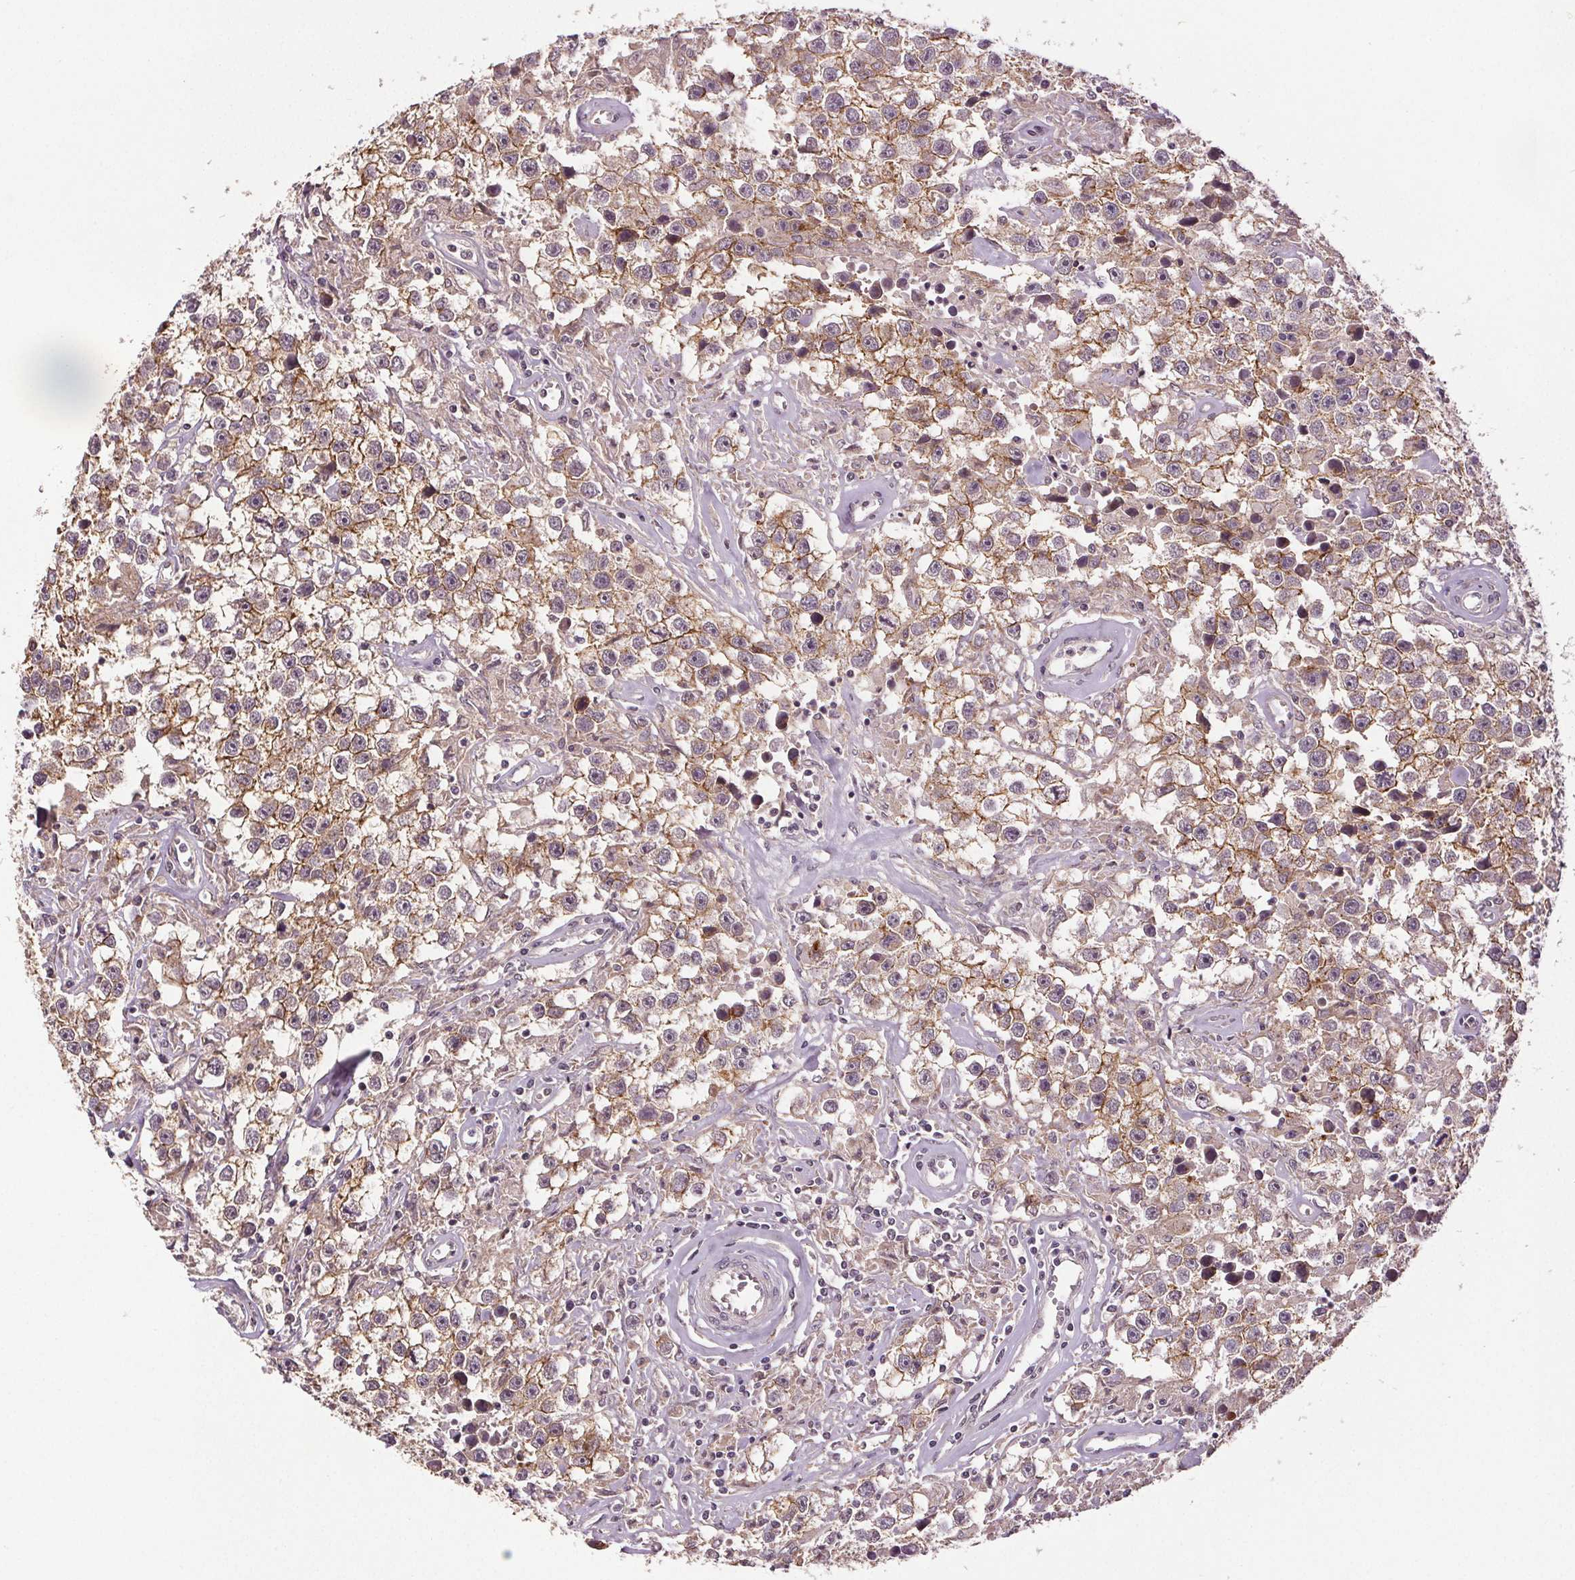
{"staining": {"intensity": "moderate", "quantity": ">75%", "location": "cytoplasmic/membranous"}, "tissue": "testis cancer", "cell_type": "Tumor cells", "image_type": "cancer", "snomed": [{"axis": "morphology", "description": "Seminoma, NOS"}, {"axis": "topography", "description": "Testis"}], "caption": "Testis cancer tissue displays moderate cytoplasmic/membranous expression in approximately >75% of tumor cells", "gene": "EPHB3", "patient": {"sex": "male", "age": 43}}